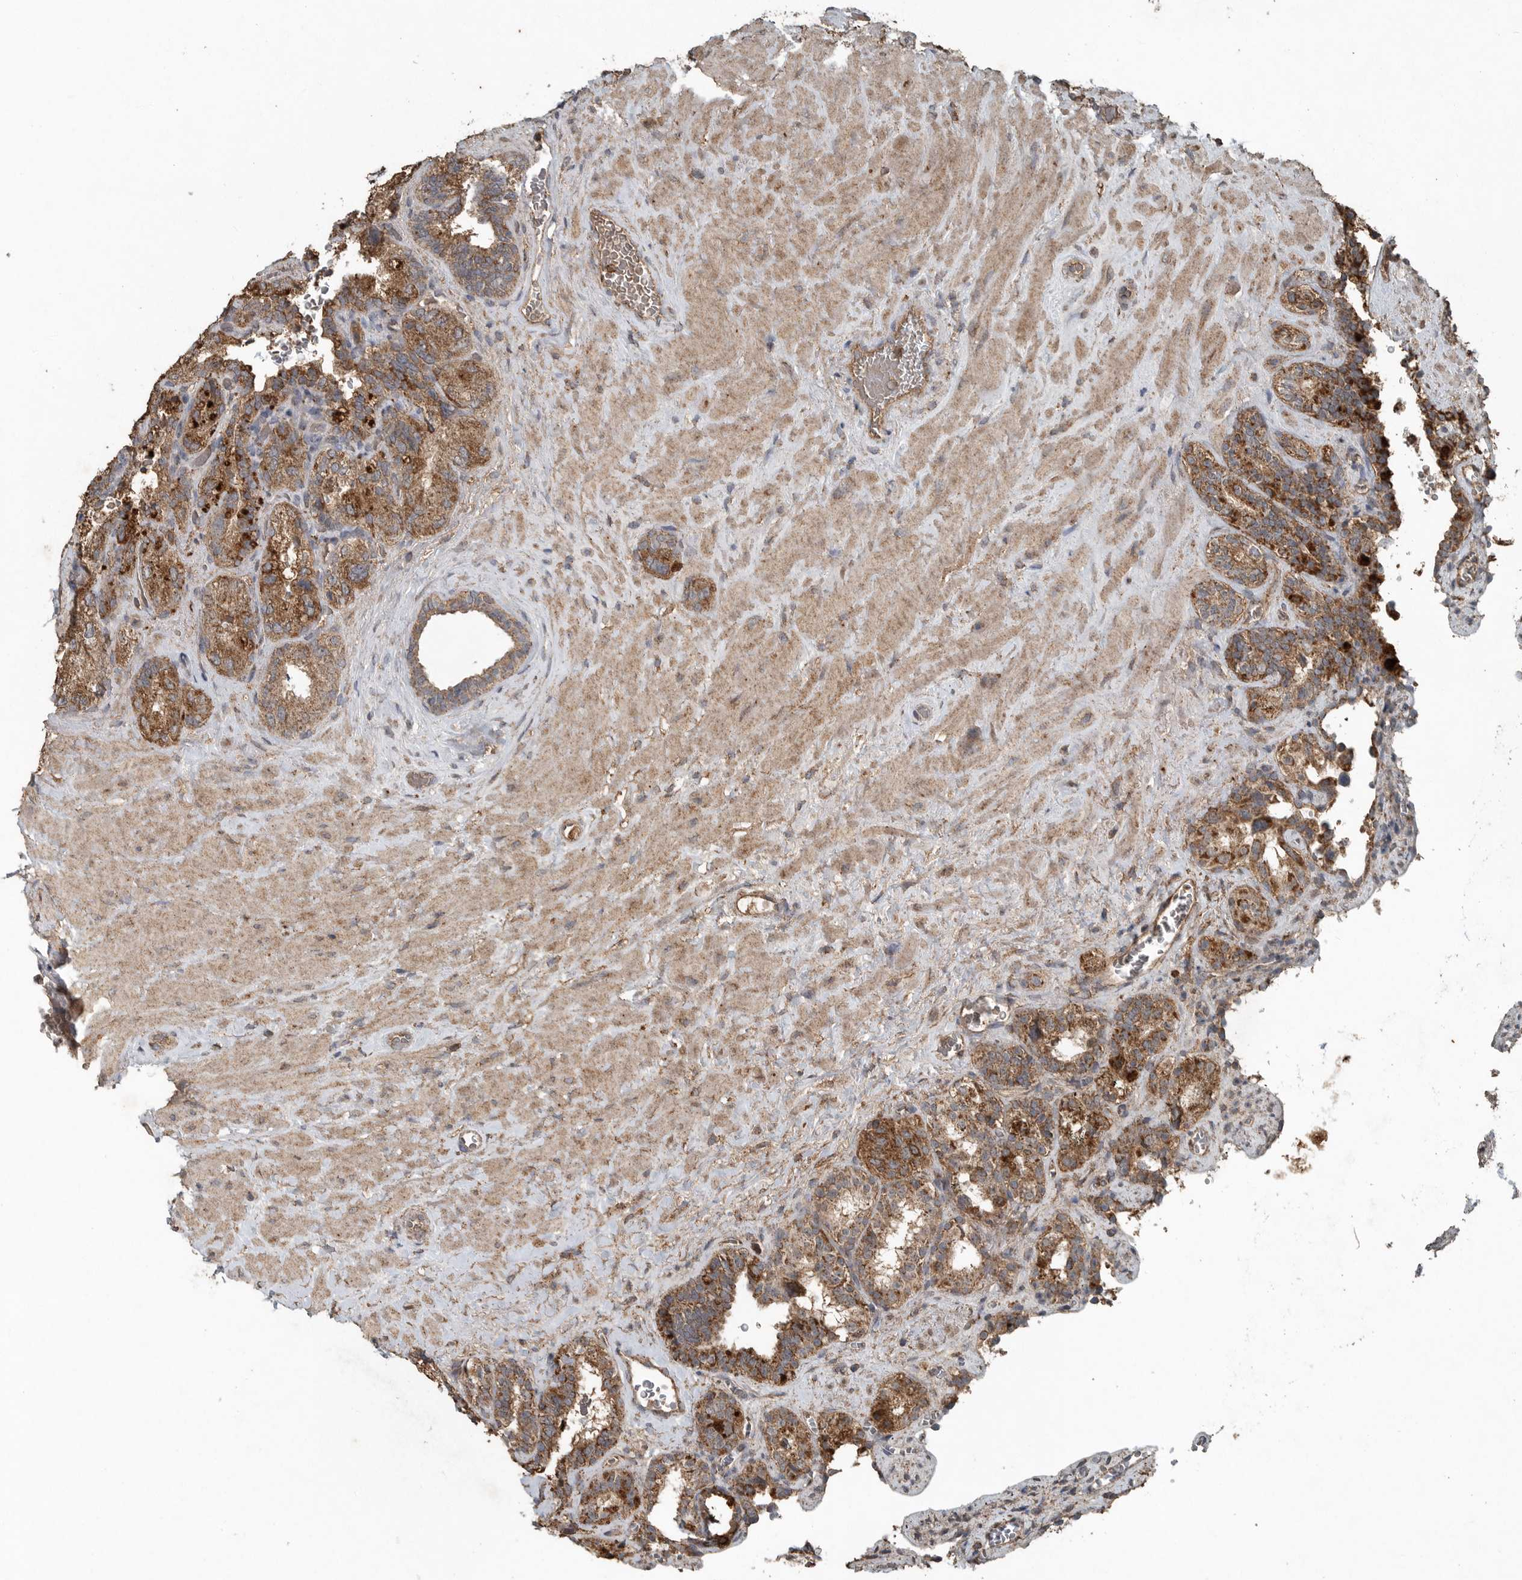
{"staining": {"intensity": "moderate", "quantity": ">75%", "location": "cytoplasmic/membranous"}, "tissue": "seminal vesicle", "cell_type": "Glandular cells", "image_type": "normal", "snomed": [{"axis": "morphology", "description": "Normal tissue, NOS"}, {"axis": "topography", "description": "Prostate"}, {"axis": "topography", "description": "Seminal veicle"}], "caption": "Seminal vesicle stained with a brown dye exhibits moderate cytoplasmic/membranous positive staining in about >75% of glandular cells.", "gene": "IL6ST", "patient": {"sex": "male", "age": 67}}